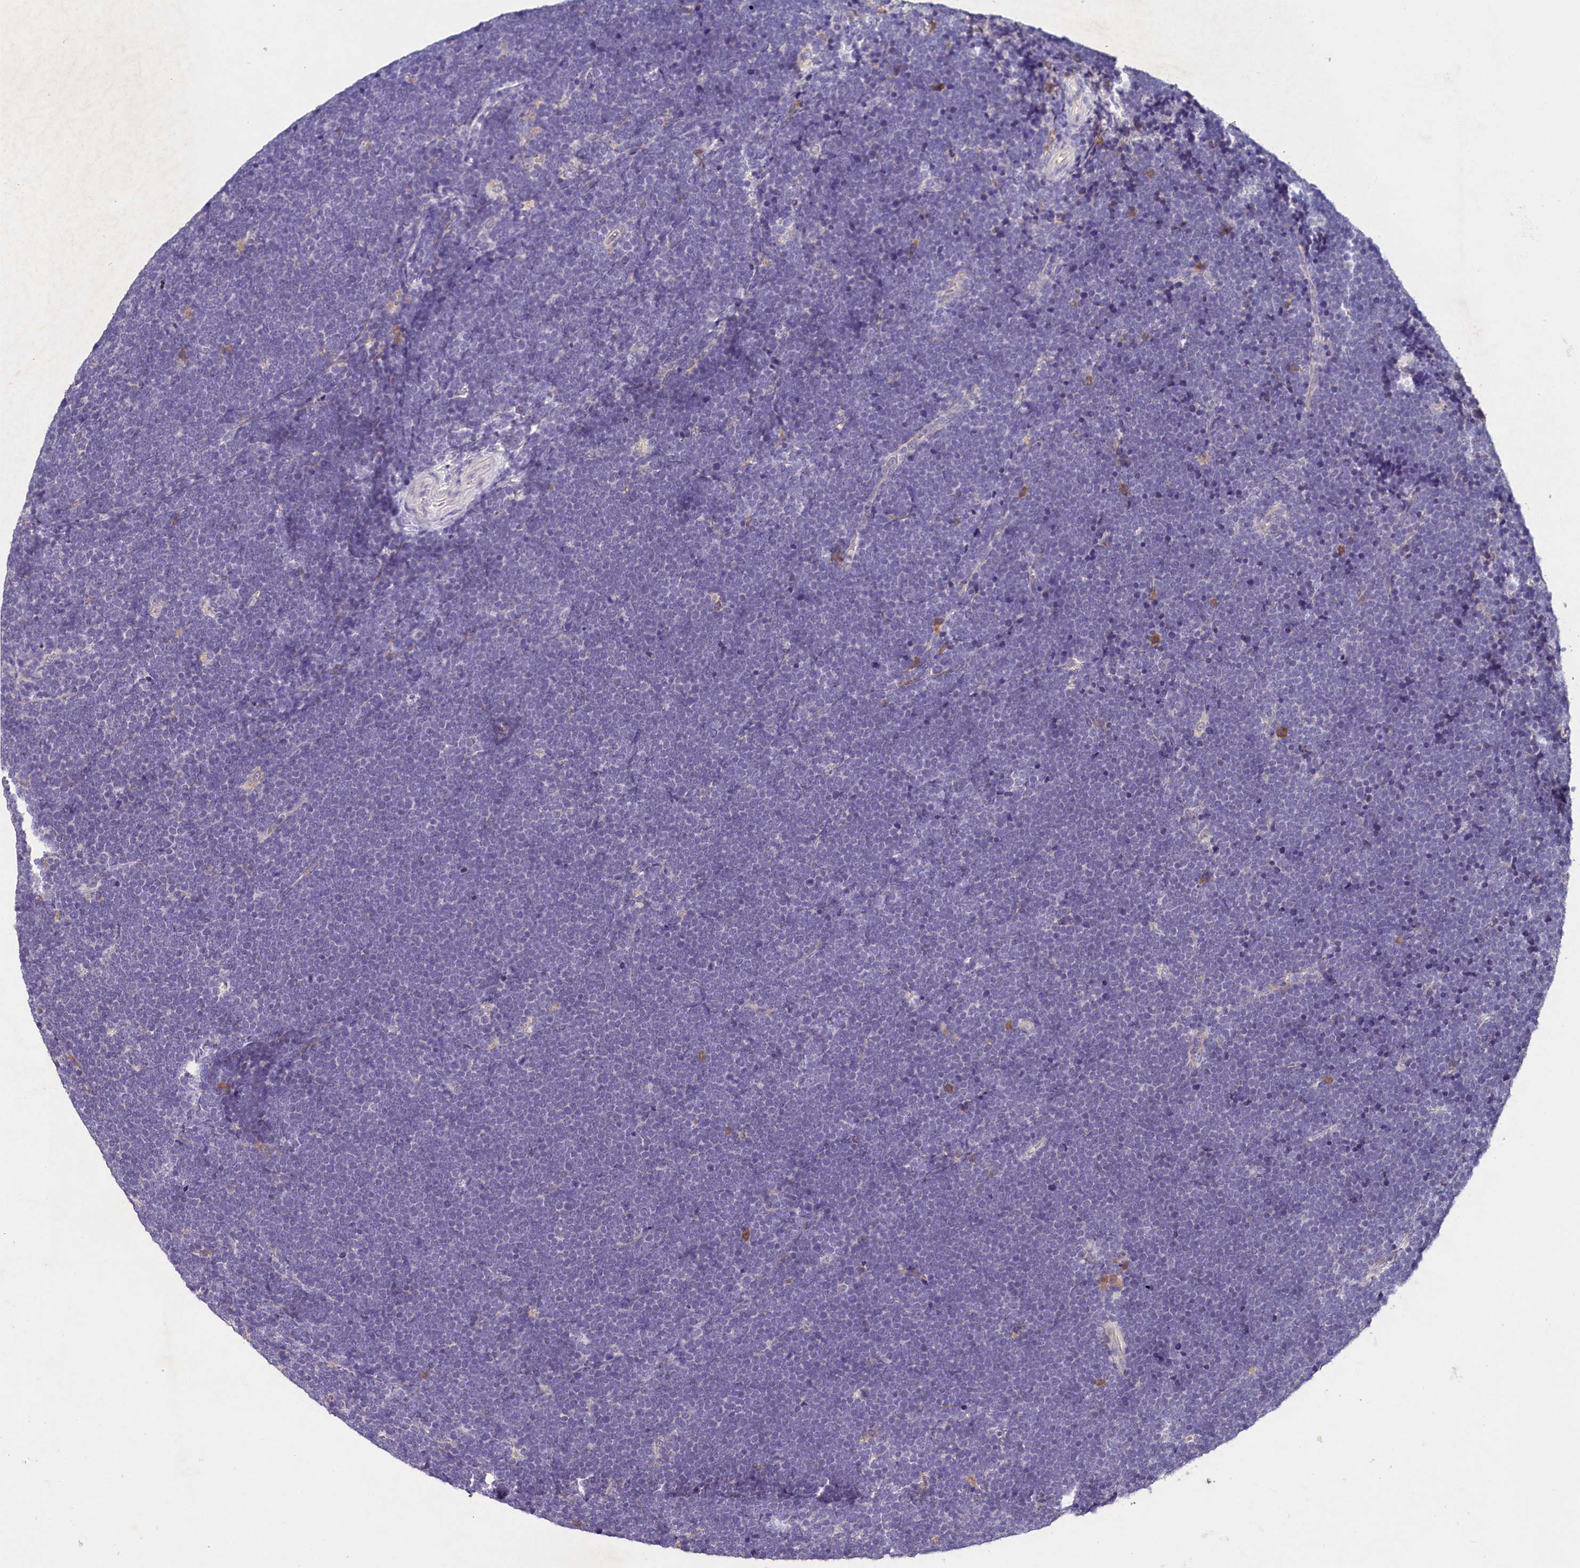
{"staining": {"intensity": "negative", "quantity": "none", "location": "none"}, "tissue": "lymphoma", "cell_type": "Tumor cells", "image_type": "cancer", "snomed": [{"axis": "morphology", "description": "Malignant lymphoma, non-Hodgkin's type, High grade"}, {"axis": "topography", "description": "Lymph node"}], "caption": "This is an immunohistochemistry image of human high-grade malignant lymphoma, non-Hodgkin's type. There is no staining in tumor cells.", "gene": "ST7L", "patient": {"sex": "male", "age": 13}}